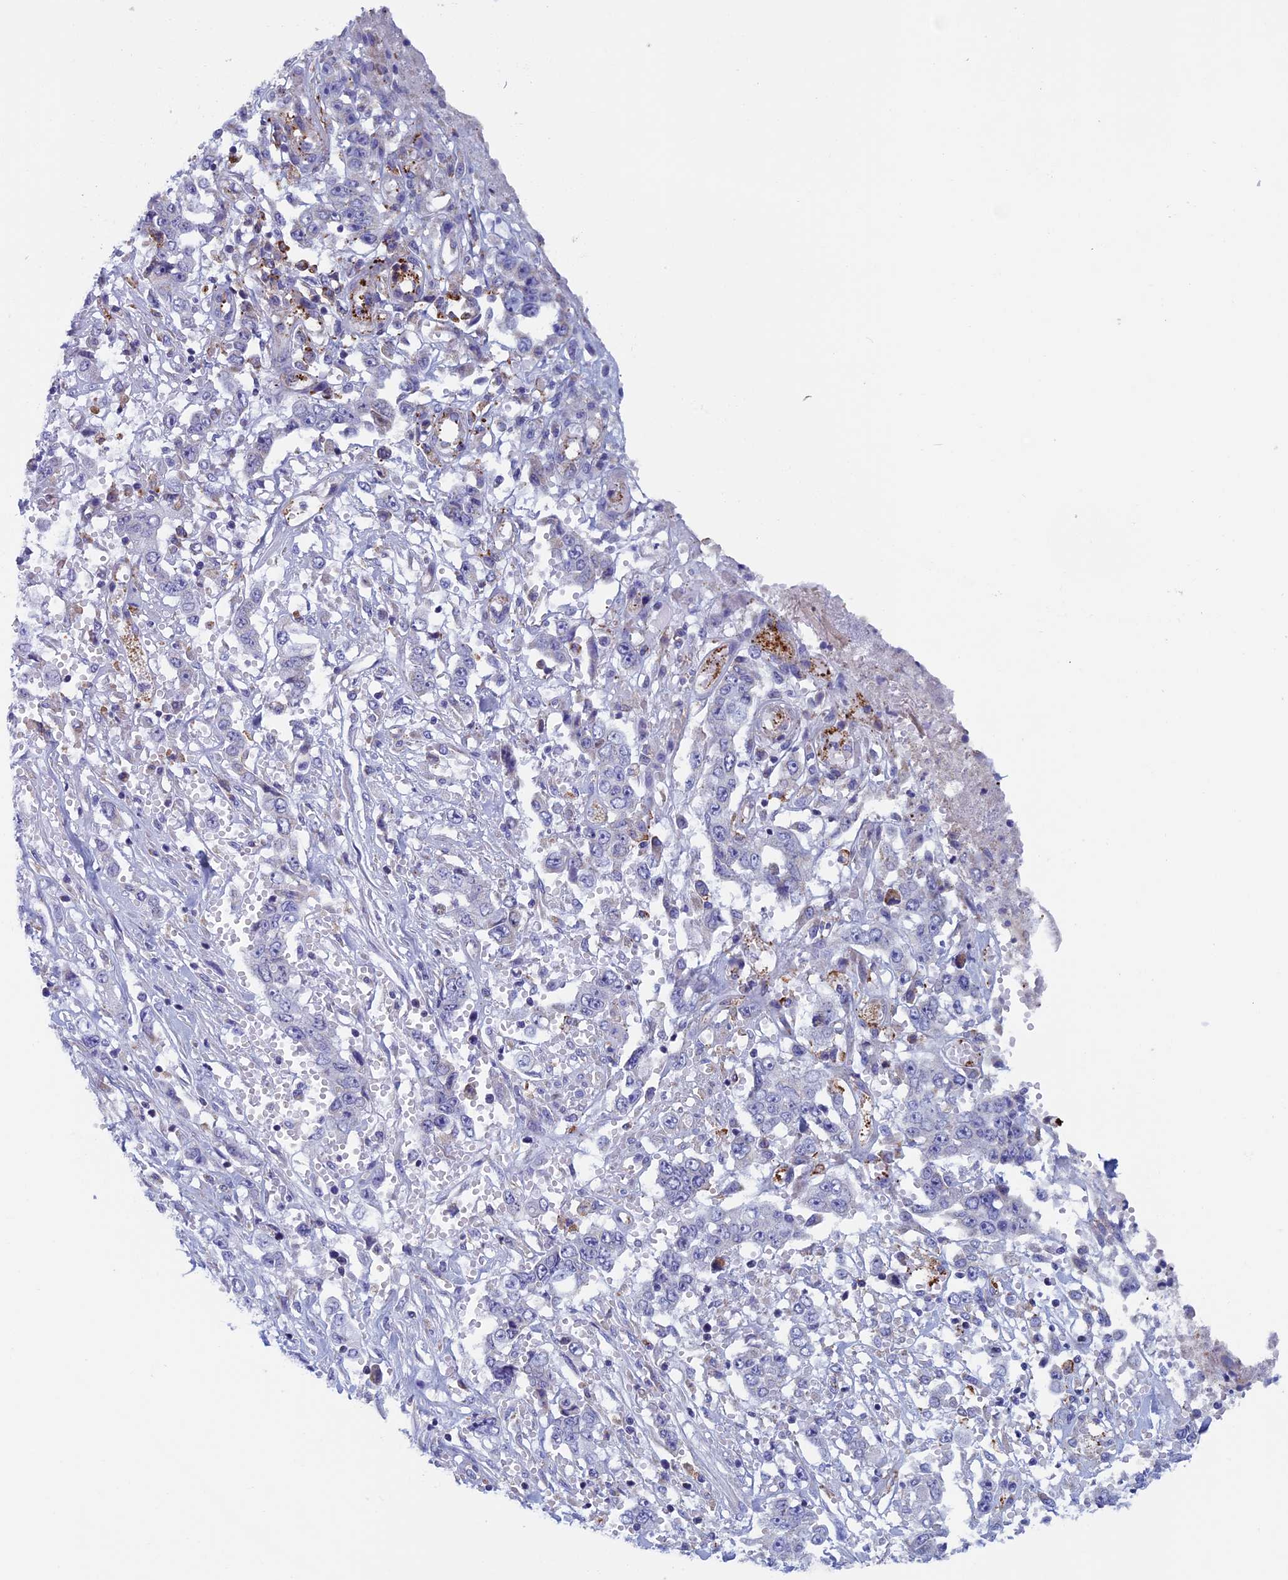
{"staining": {"intensity": "negative", "quantity": "none", "location": "none"}, "tissue": "stomach cancer", "cell_type": "Tumor cells", "image_type": "cancer", "snomed": [{"axis": "morphology", "description": "Adenocarcinoma, NOS"}, {"axis": "topography", "description": "Stomach, upper"}], "caption": "Immunohistochemical staining of human stomach adenocarcinoma reveals no significant staining in tumor cells.", "gene": "NDUFB9", "patient": {"sex": "male", "age": 62}}